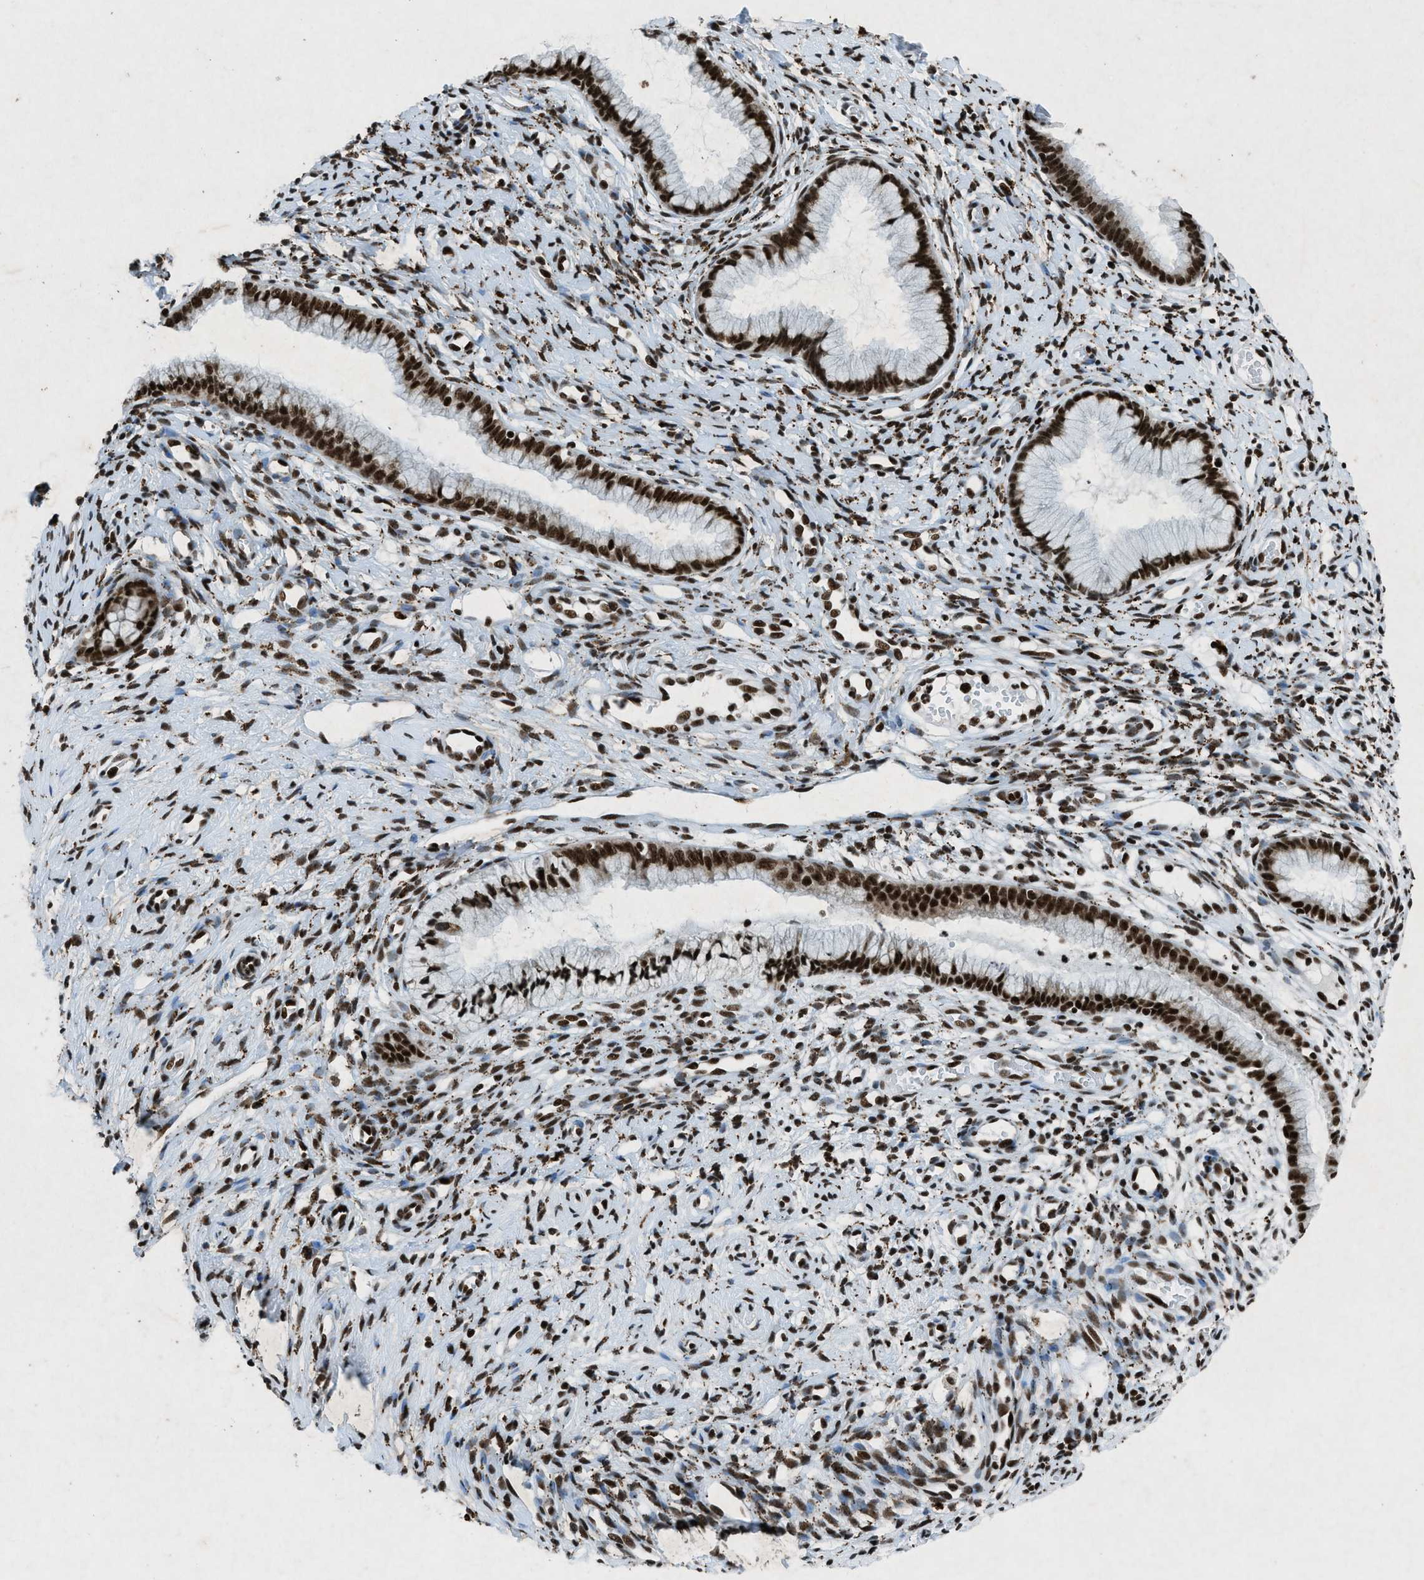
{"staining": {"intensity": "strong", "quantity": ">75%", "location": "nuclear"}, "tissue": "cervix", "cell_type": "Glandular cells", "image_type": "normal", "snomed": [{"axis": "morphology", "description": "Normal tissue, NOS"}, {"axis": "topography", "description": "Cervix"}], "caption": "Immunohistochemical staining of benign cervix shows >75% levels of strong nuclear protein staining in approximately >75% of glandular cells.", "gene": "NXF1", "patient": {"sex": "female", "age": 65}}